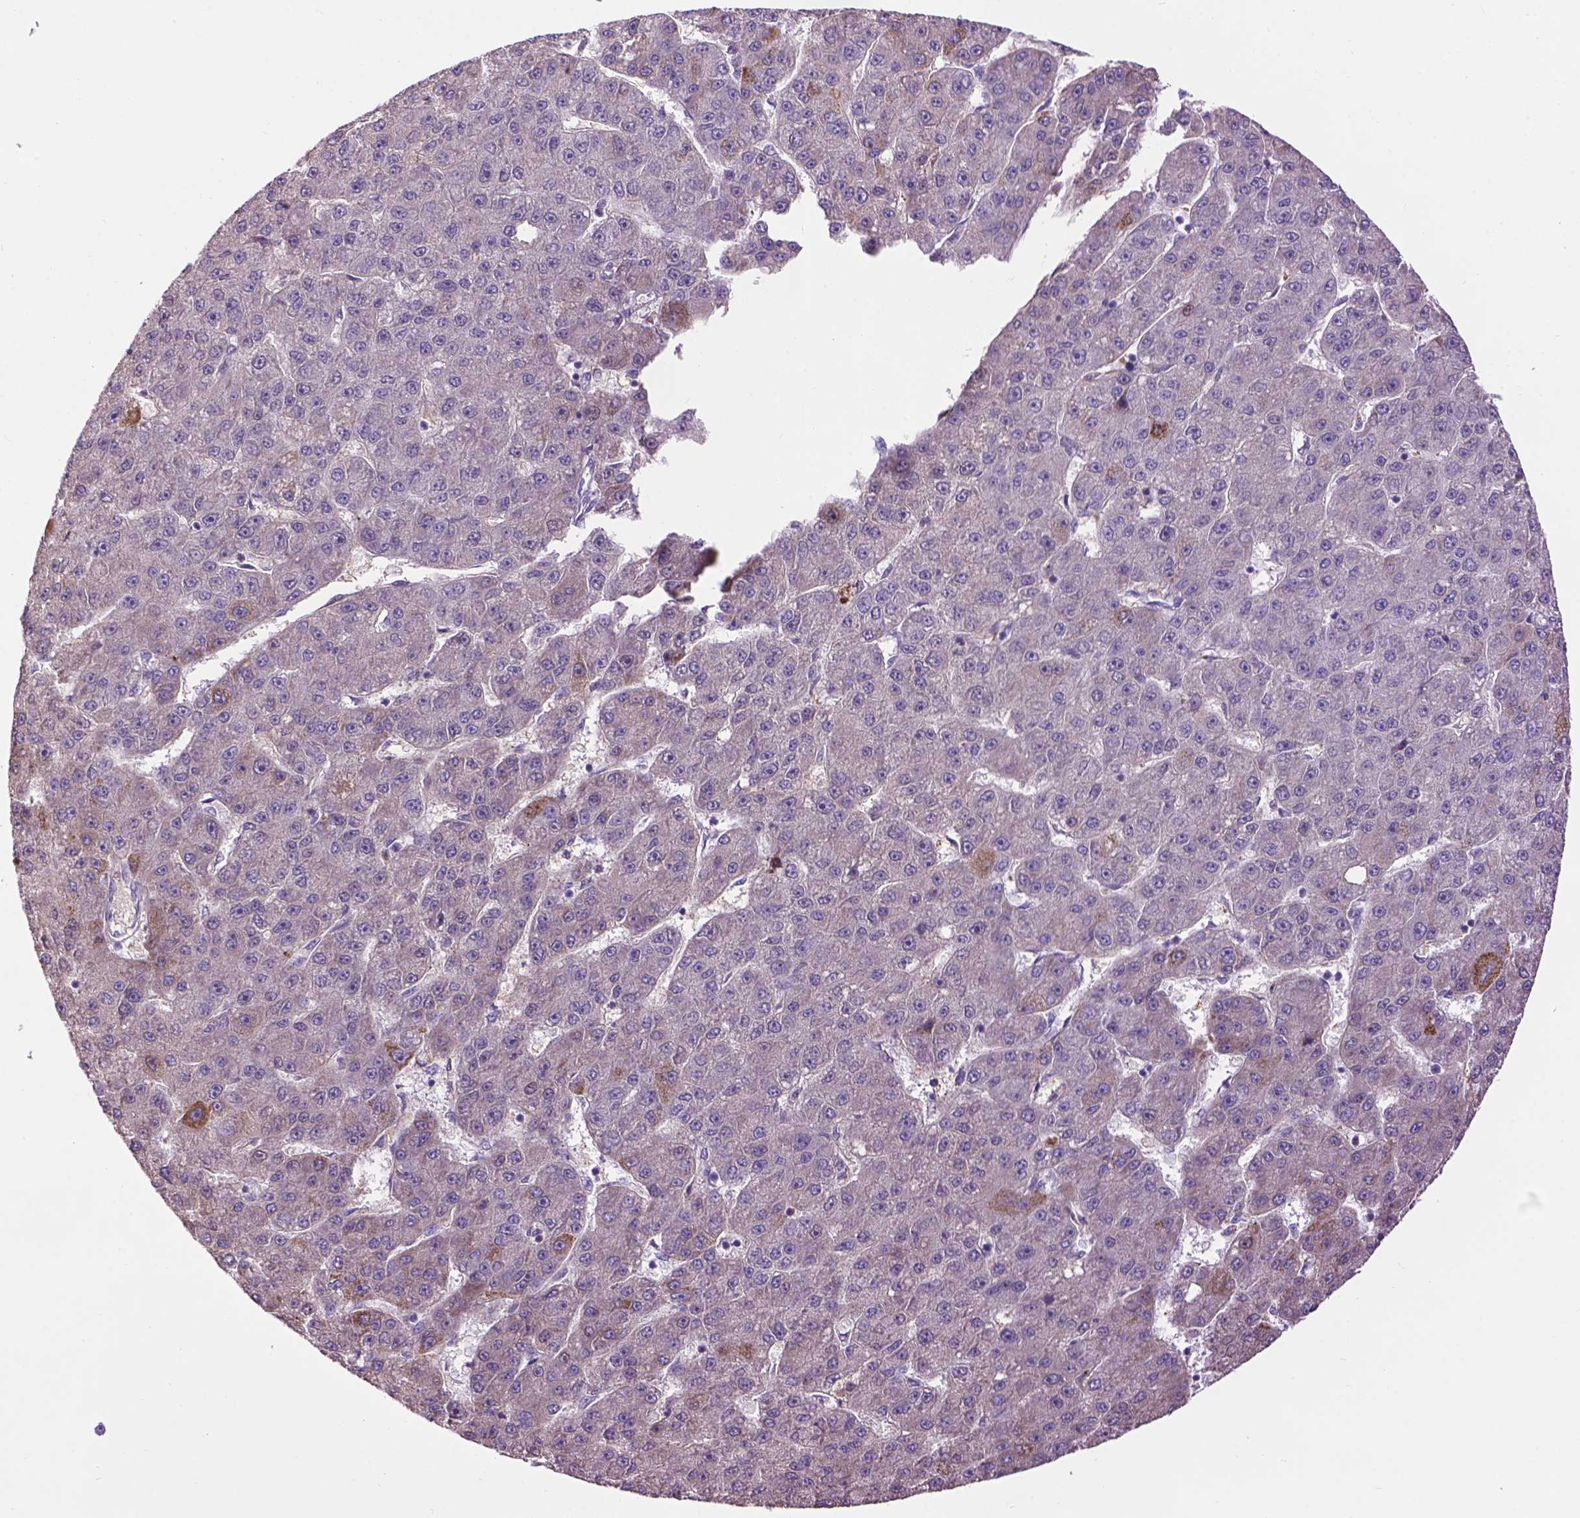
{"staining": {"intensity": "negative", "quantity": "none", "location": "none"}, "tissue": "liver cancer", "cell_type": "Tumor cells", "image_type": "cancer", "snomed": [{"axis": "morphology", "description": "Carcinoma, Hepatocellular, NOS"}, {"axis": "topography", "description": "Liver"}], "caption": "Immunohistochemistry (IHC) image of liver cancer (hepatocellular carcinoma) stained for a protein (brown), which exhibits no expression in tumor cells.", "gene": "TMEM132E", "patient": {"sex": "male", "age": 67}}